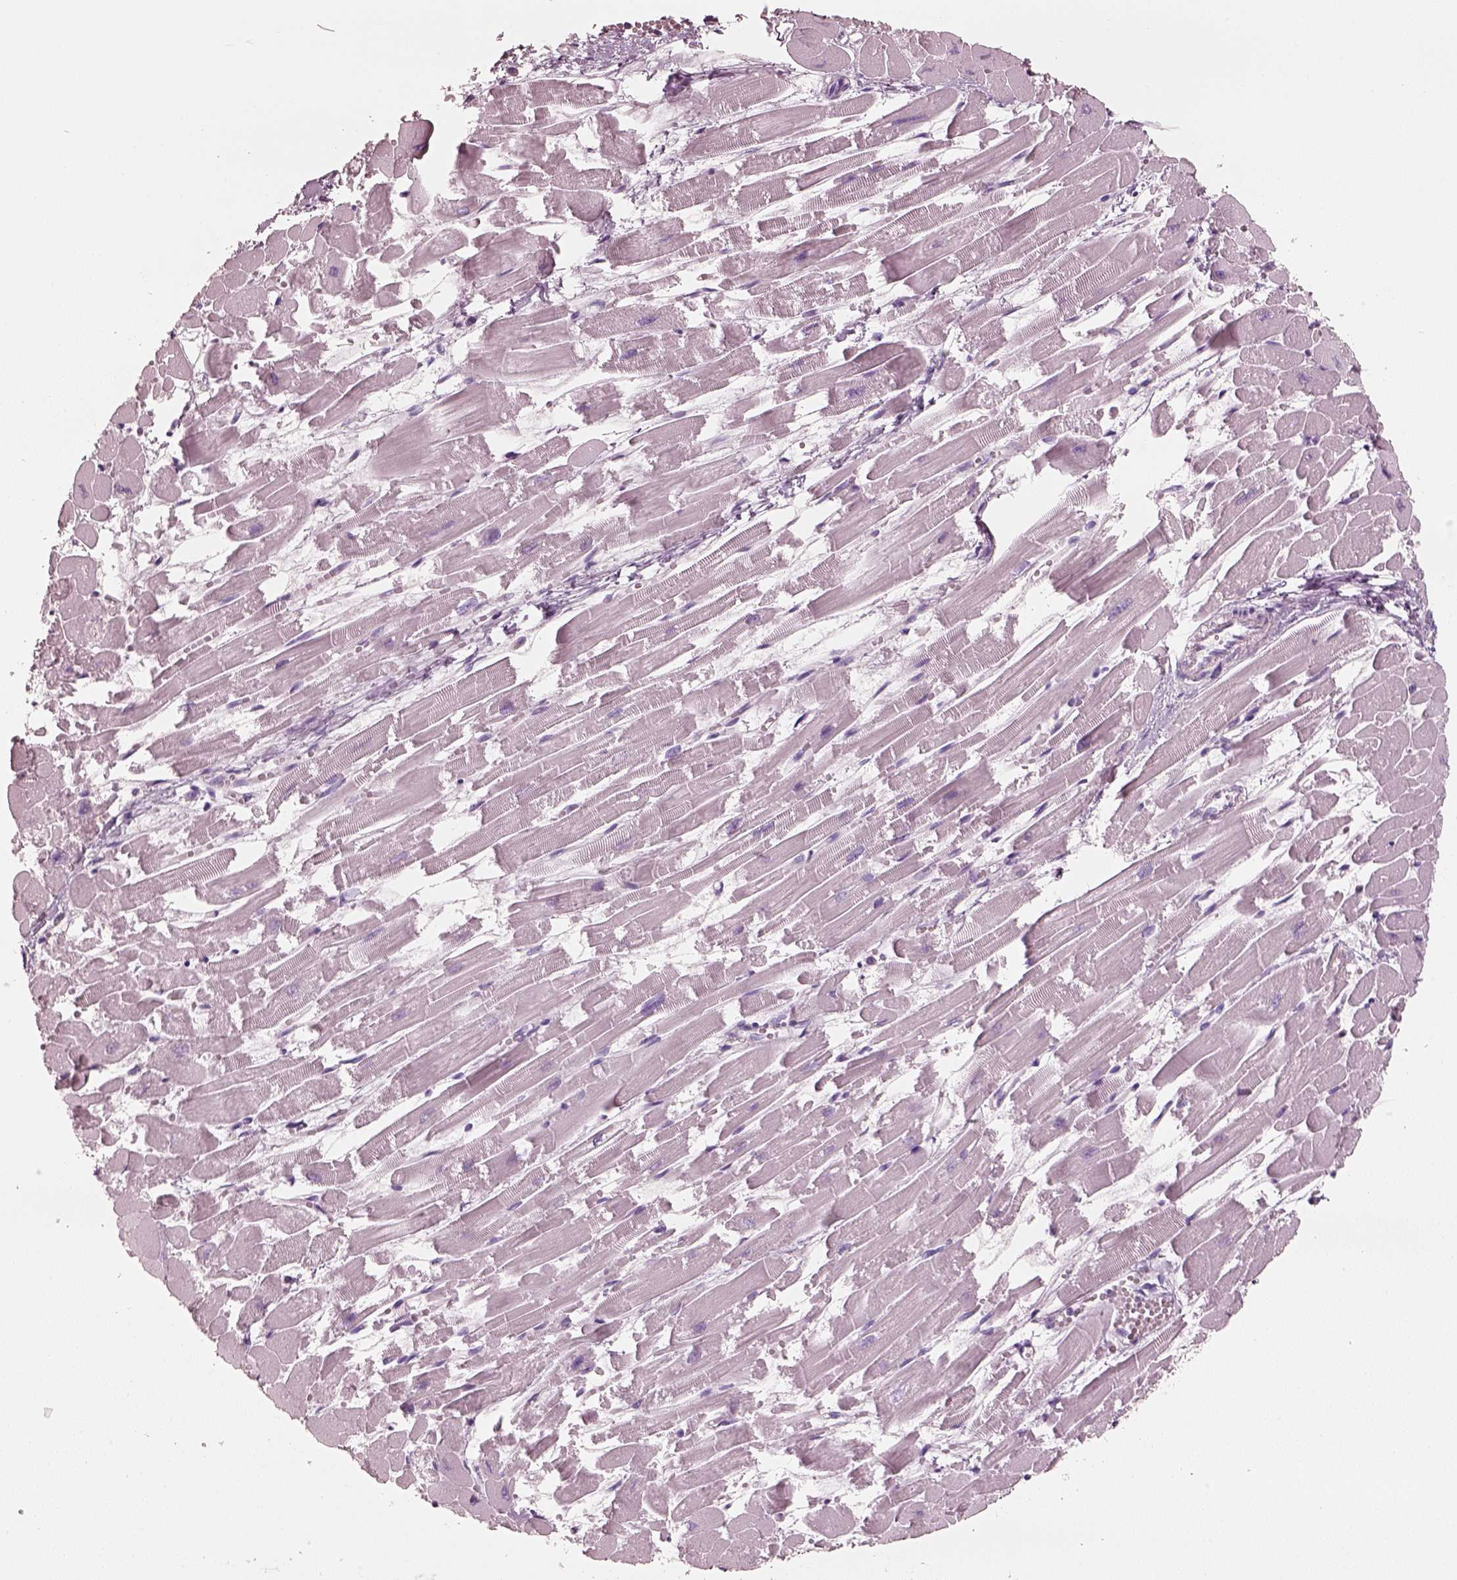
{"staining": {"intensity": "negative", "quantity": "none", "location": "none"}, "tissue": "heart muscle", "cell_type": "Cardiomyocytes", "image_type": "normal", "snomed": [{"axis": "morphology", "description": "Normal tissue, NOS"}, {"axis": "topography", "description": "Heart"}], "caption": "Protein analysis of normal heart muscle shows no significant staining in cardiomyocytes. Brightfield microscopy of IHC stained with DAB (brown) and hematoxylin (blue), captured at high magnification.", "gene": "PNOC", "patient": {"sex": "female", "age": 52}}